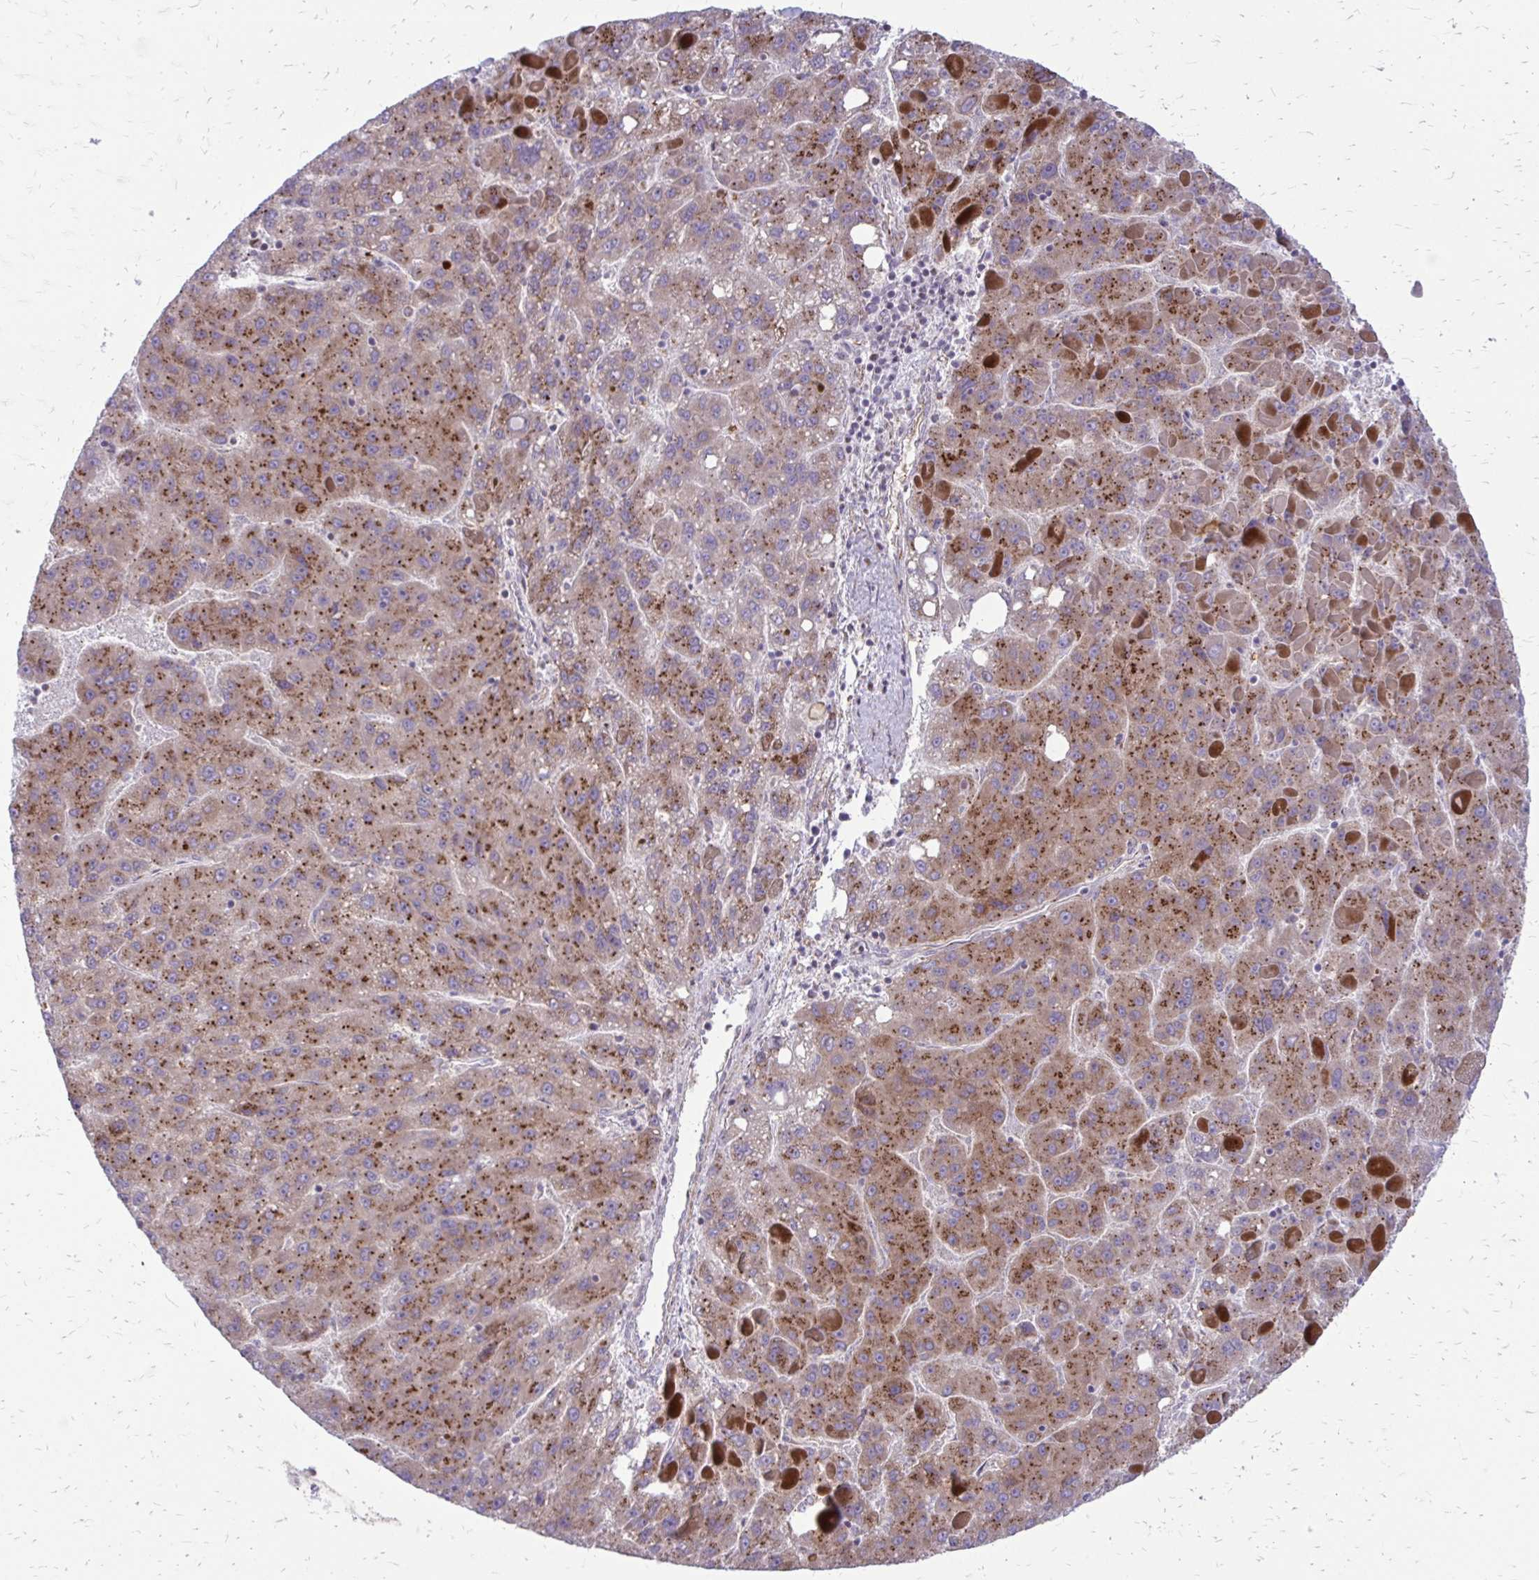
{"staining": {"intensity": "moderate", "quantity": ">75%", "location": "cytoplasmic/membranous"}, "tissue": "liver cancer", "cell_type": "Tumor cells", "image_type": "cancer", "snomed": [{"axis": "morphology", "description": "Carcinoma, Hepatocellular, NOS"}, {"axis": "topography", "description": "Liver"}], "caption": "This photomicrograph displays immunohistochemistry (IHC) staining of human hepatocellular carcinoma (liver), with medium moderate cytoplasmic/membranous expression in about >75% of tumor cells.", "gene": "FUNDC2", "patient": {"sex": "female", "age": 82}}